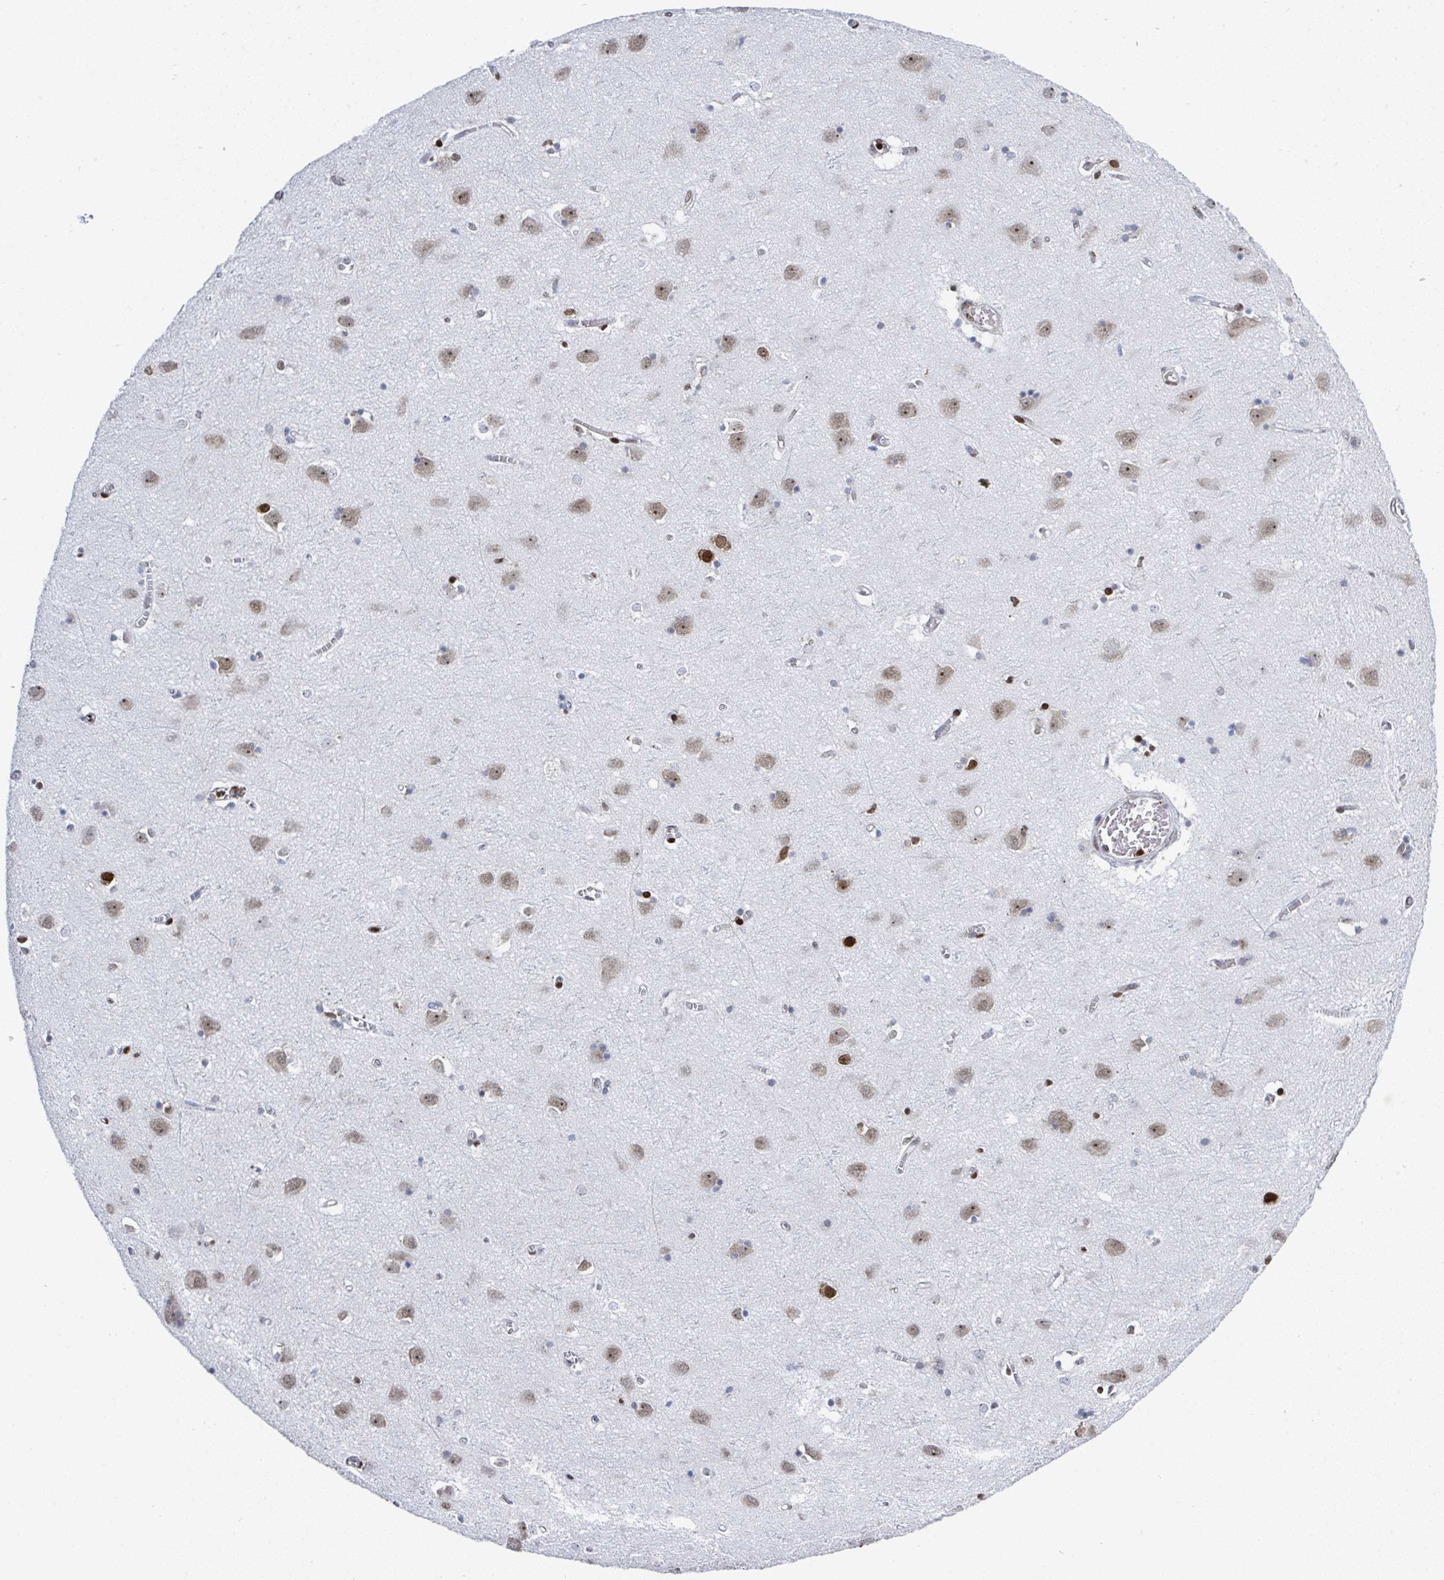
{"staining": {"intensity": "moderate", "quantity": "25%-75%", "location": "nuclear"}, "tissue": "cerebral cortex", "cell_type": "Endothelial cells", "image_type": "normal", "snomed": [{"axis": "morphology", "description": "Normal tissue, NOS"}, {"axis": "topography", "description": "Cerebral cortex"}], "caption": "Immunohistochemistry of unremarkable cerebral cortex displays medium levels of moderate nuclear expression in about 25%-75% of endothelial cells. (Brightfield microscopy of DAB IHC at high magnification).", "gene": "GAR1", "patient": {"sex": "male", "age": 70}}